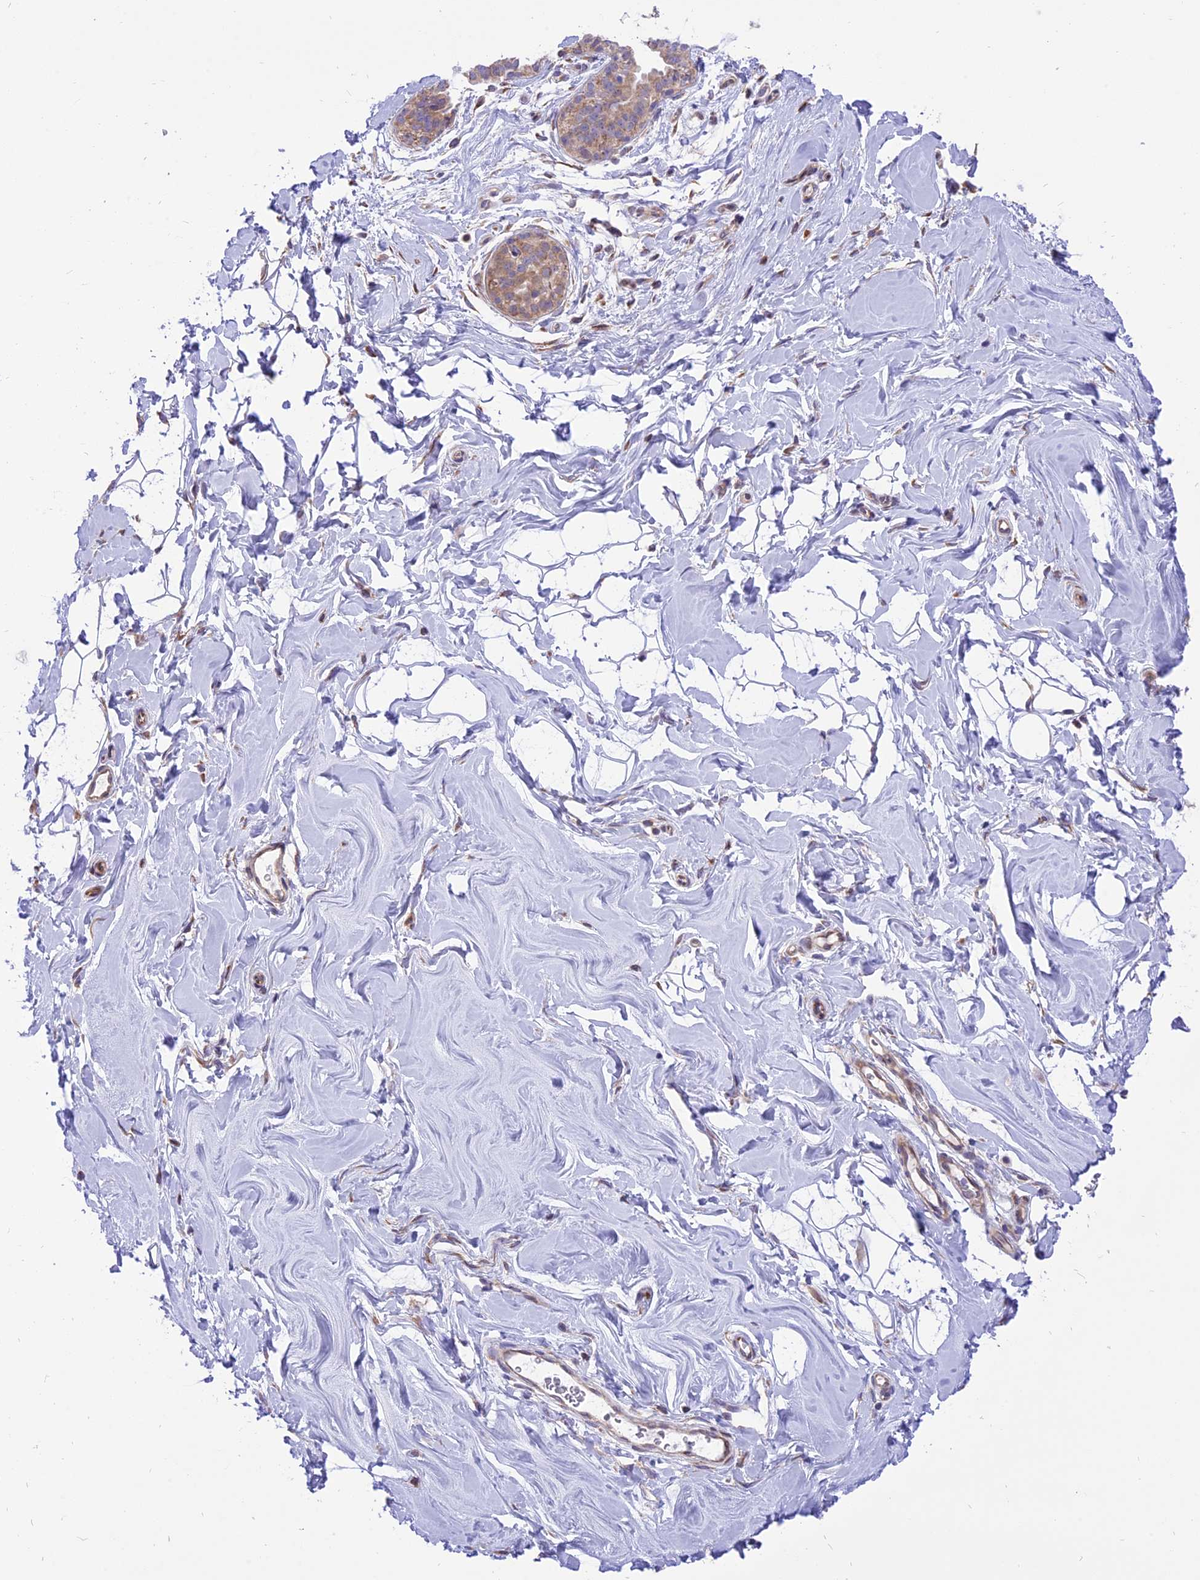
{"staining": {"intensity": "negative", "quantity": "none", "location": "none"}, "tissue": "adipose tissue", "cell_type": "Adipocytes", "image_type": "normal", "snomed": [{"axis": "morphology", "description": "Normal tissue, NOS"}, {"axis": "topography", "description": "Breast"}], "caption": "Unremarkable adipose tissue was stained to show a protein in brown. There is no significant expression in adipocytes. Brightfield microscopy of immunohistochemistry (IHC) stained with DAB (brown) and hematoxylin (blue), captured at high magnification.", "gene": "ARMCX6", "patient": {"sex": "female", "age": 26}}